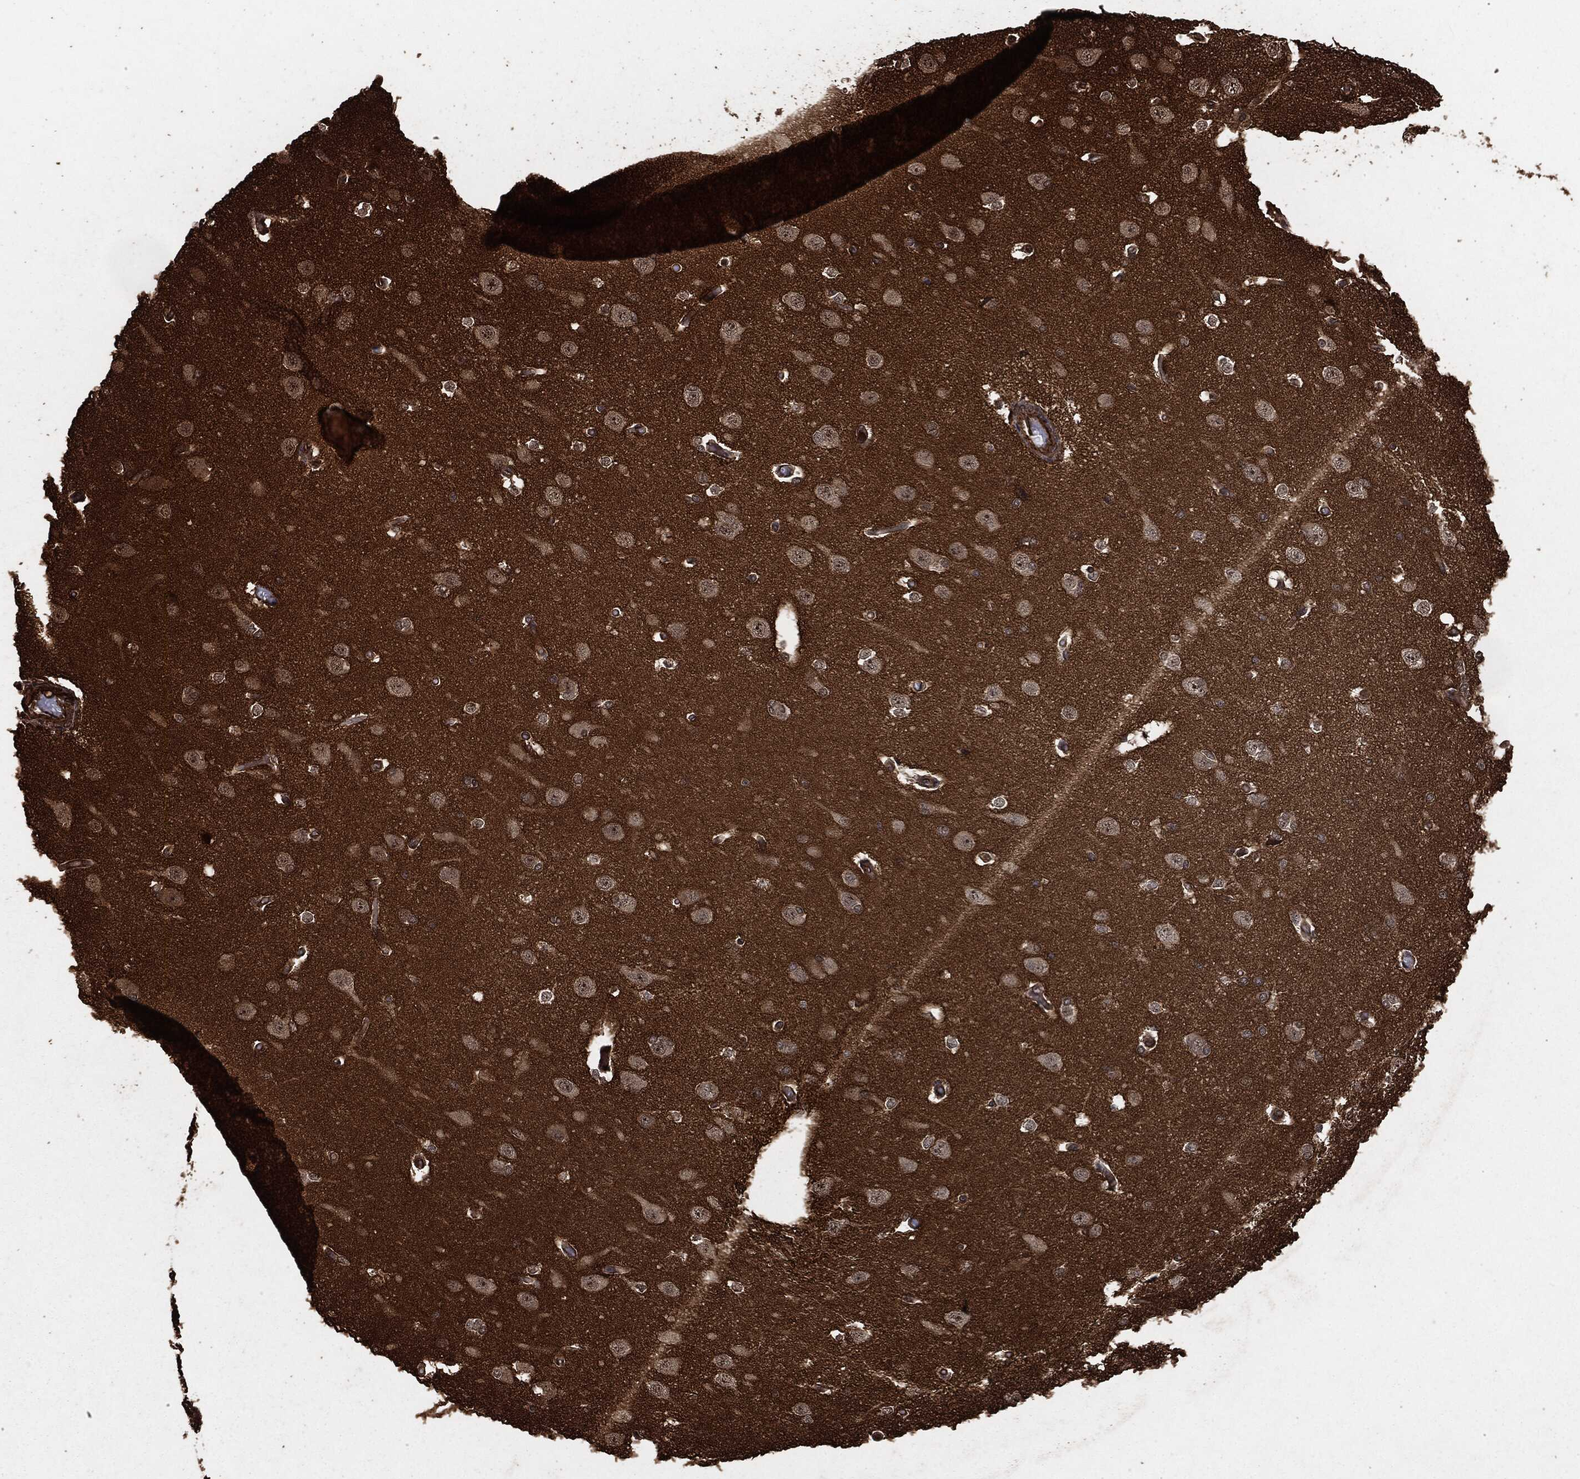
{"staining": {"intensity": "strong", "quantity": "25%-75%", "location": "cytoplasmic/membranous"}, "tissue": "cerebral cortex", "cell_type": "Endothelial cells", "image_type": "normal", "snomed": [{"axis": "morphology", "description": "Normal tissue, NOS"}, {"axis": "morphology", "description": "Inflammation, NOS"}, {"axis": "topography", "description": "Cerebral cortex"}], "caption": "This histopathology image shows immunohistochemistry (IHC) staining of benign human cerebral cortex, with high strong cytoplasmic/membranous positivity in approximately 25%-75% of endothelial cells.", "gene": "HRAS", "patient": {"sex": "male", "age": 6}}